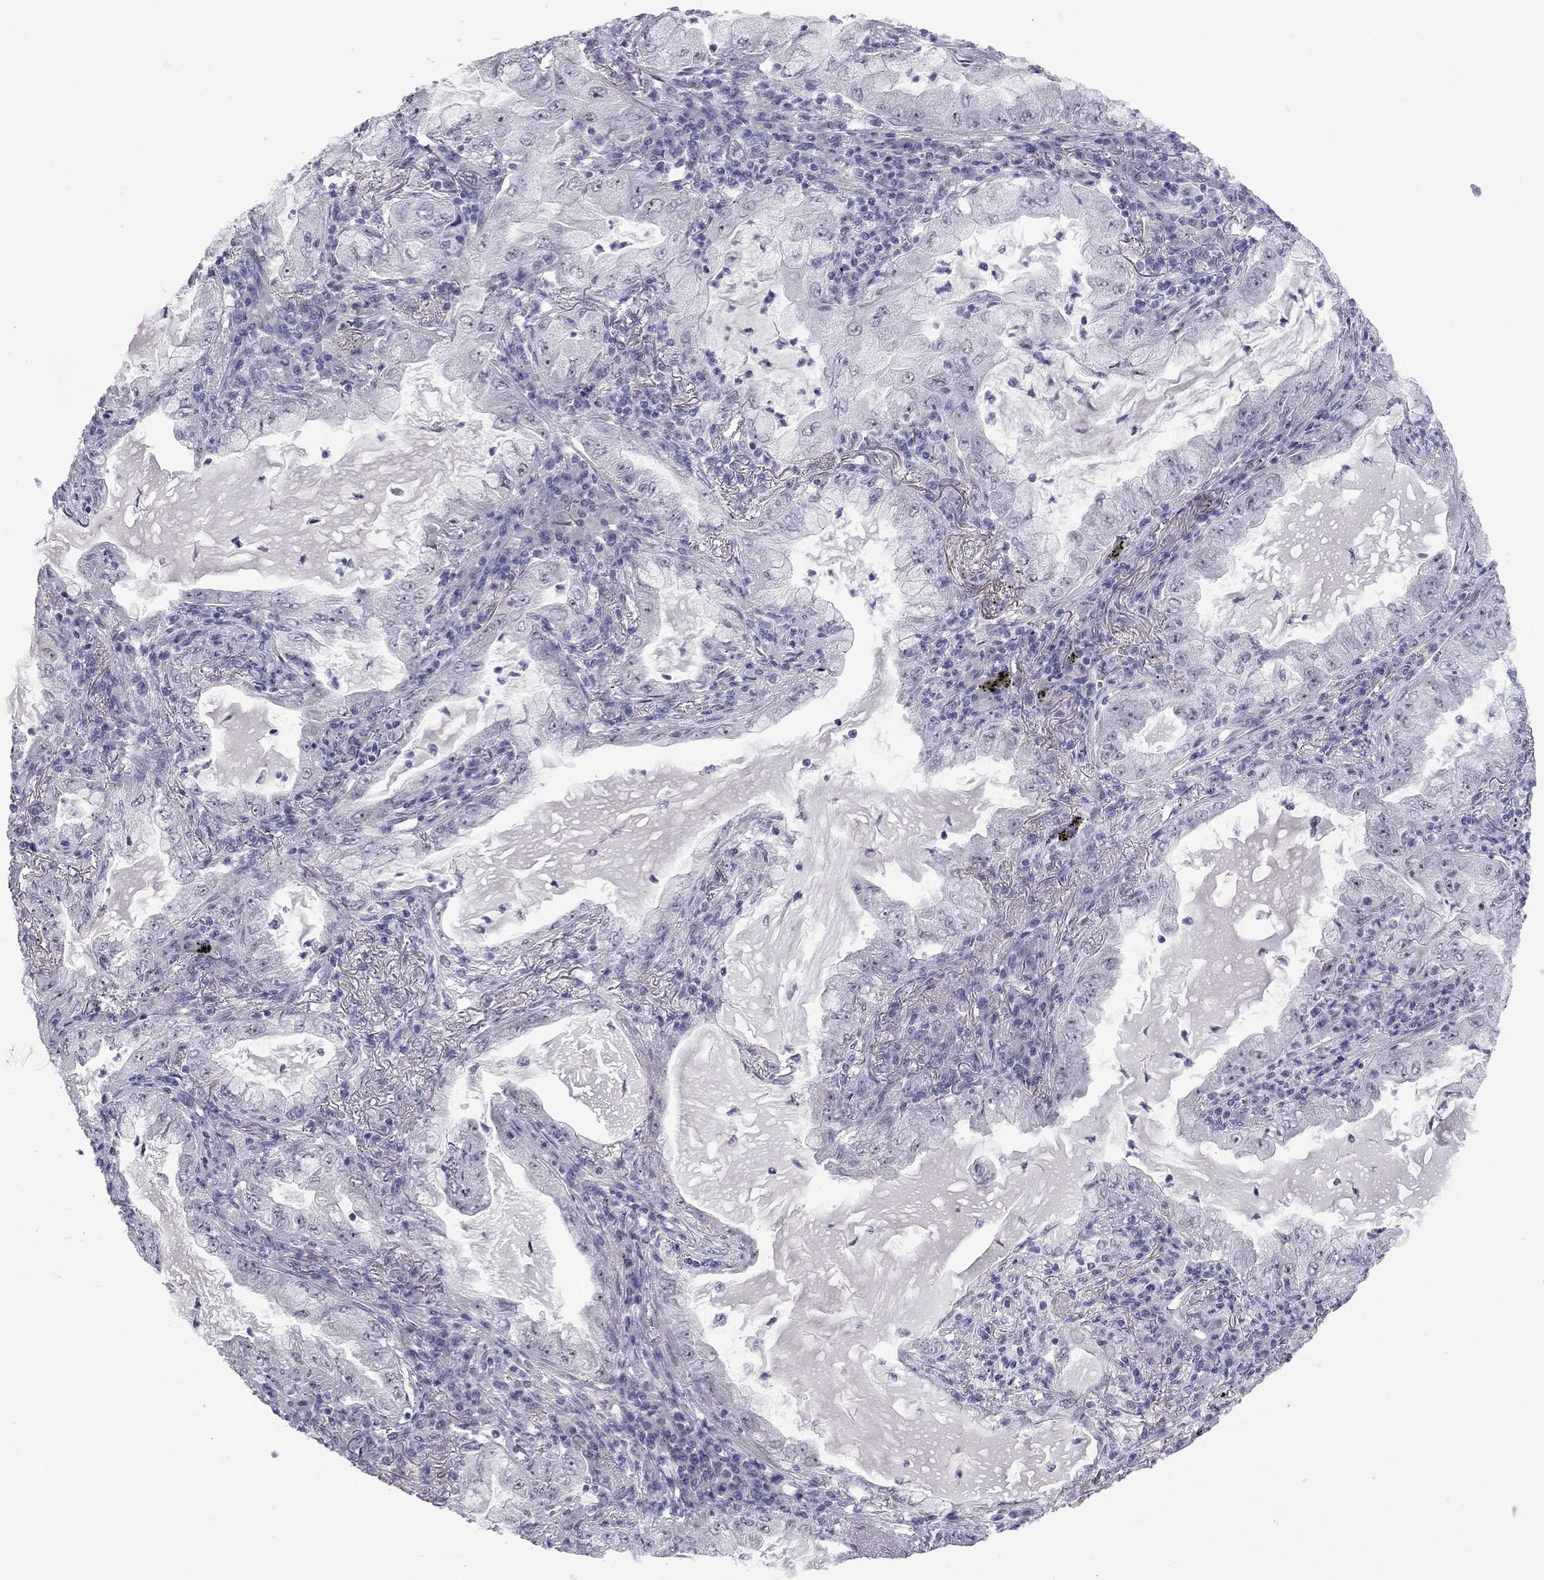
{"staining": {"intensity": "negative", "quantity": "none", "location": "none"}, "tissue": "lung cancer", "cell_type": "Tumor cells", "image_type": "cancer", "snomed": [{"axis": "morphology", "description": "Adenocarcinoma, NOS"}, {"axis": "topography", "description": "Lung"}], "caption": "This is an immunohistochemistry (IHC) photomicrograph of lung adenocarcinoma. There is no positivity in tumor cells.", "gene": "GSG1L", "patient": {"sex": "female", "age": 73}}